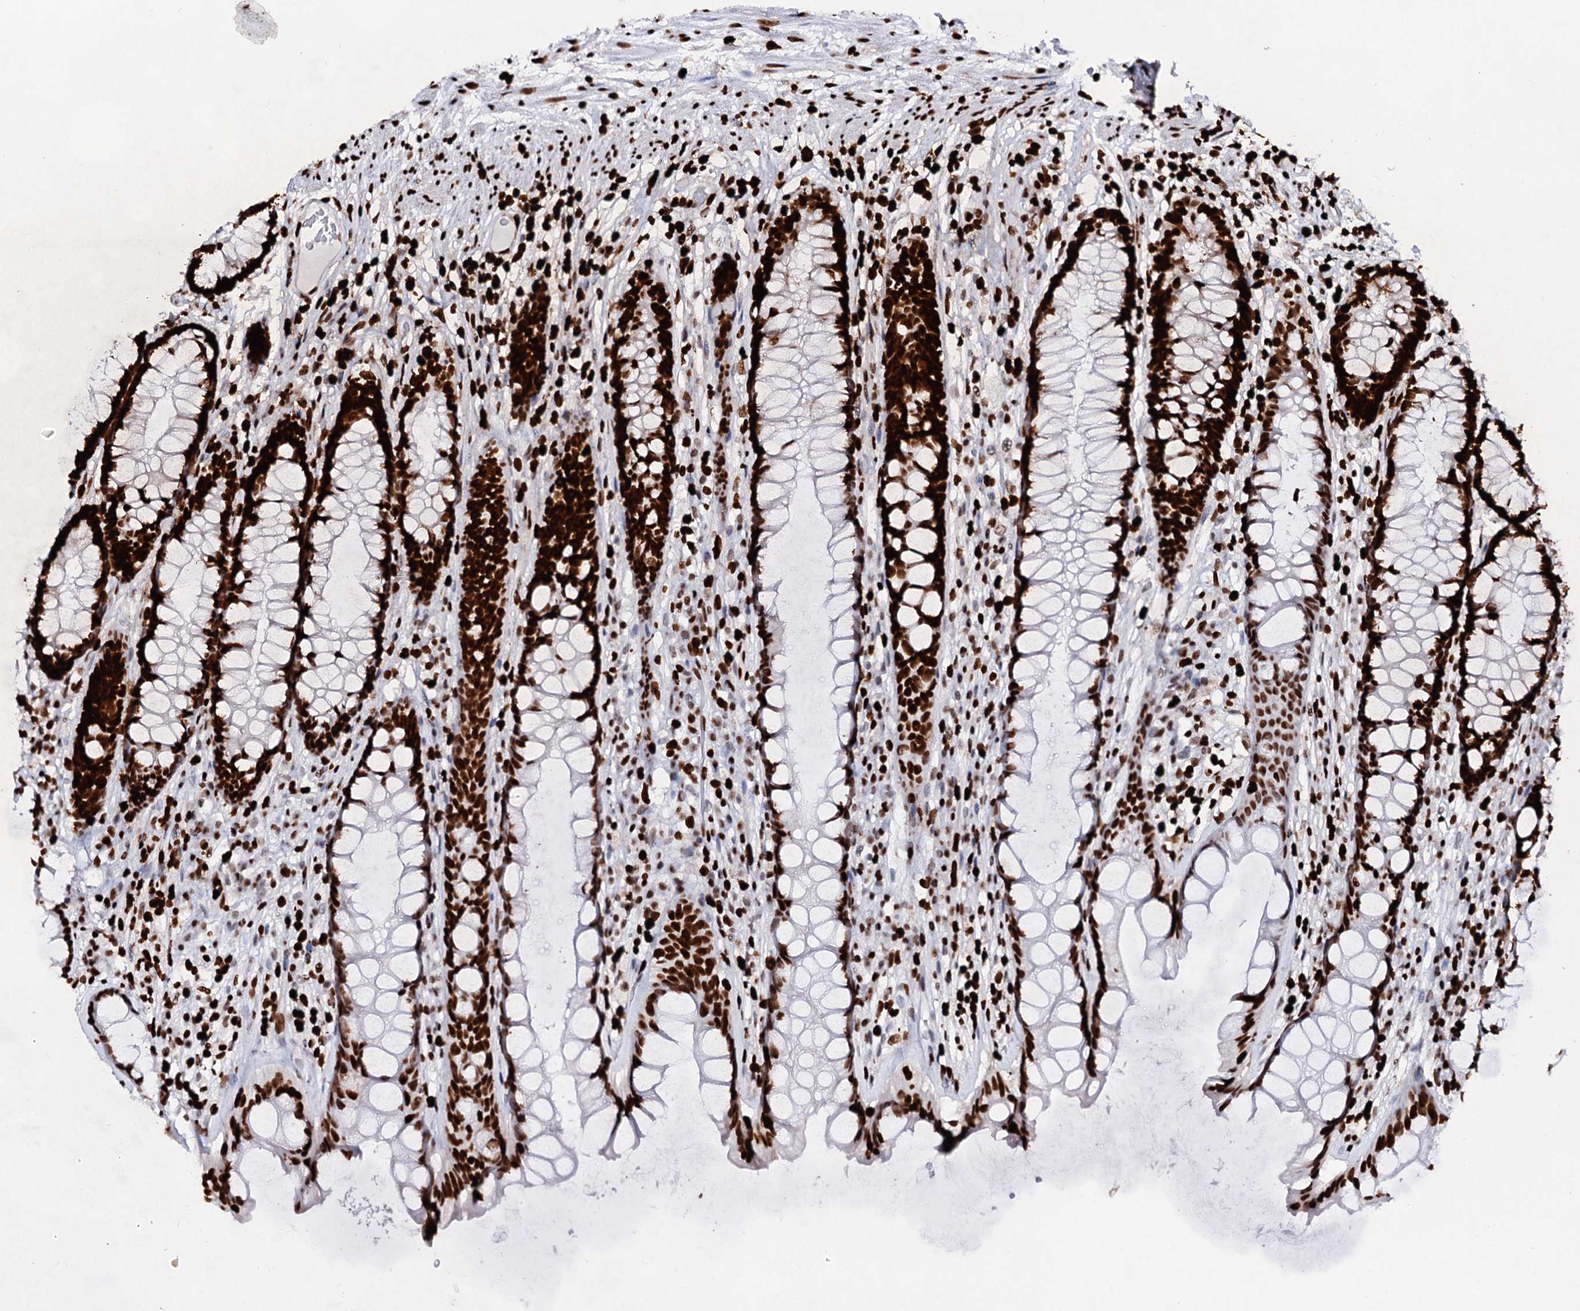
{"staining": {"intensity": "strong", "quantity": ">75%", "location": "nuclear"}, "tissue": "rectum", "cell_type": "Glandular cells", "image_type": "normal", "snomed": [{"axis": "morphology", "description": "Normal tissue, NOS"}, {"axis": "topography", "description": "Rectum"}], "caption": "This image displays IHC staining of unremarkable rectum, with high strong nuclear expression in about >75% of glandular cells.", "gene": "HMGB2", "patient": {"sex": "male", "age": 74}}